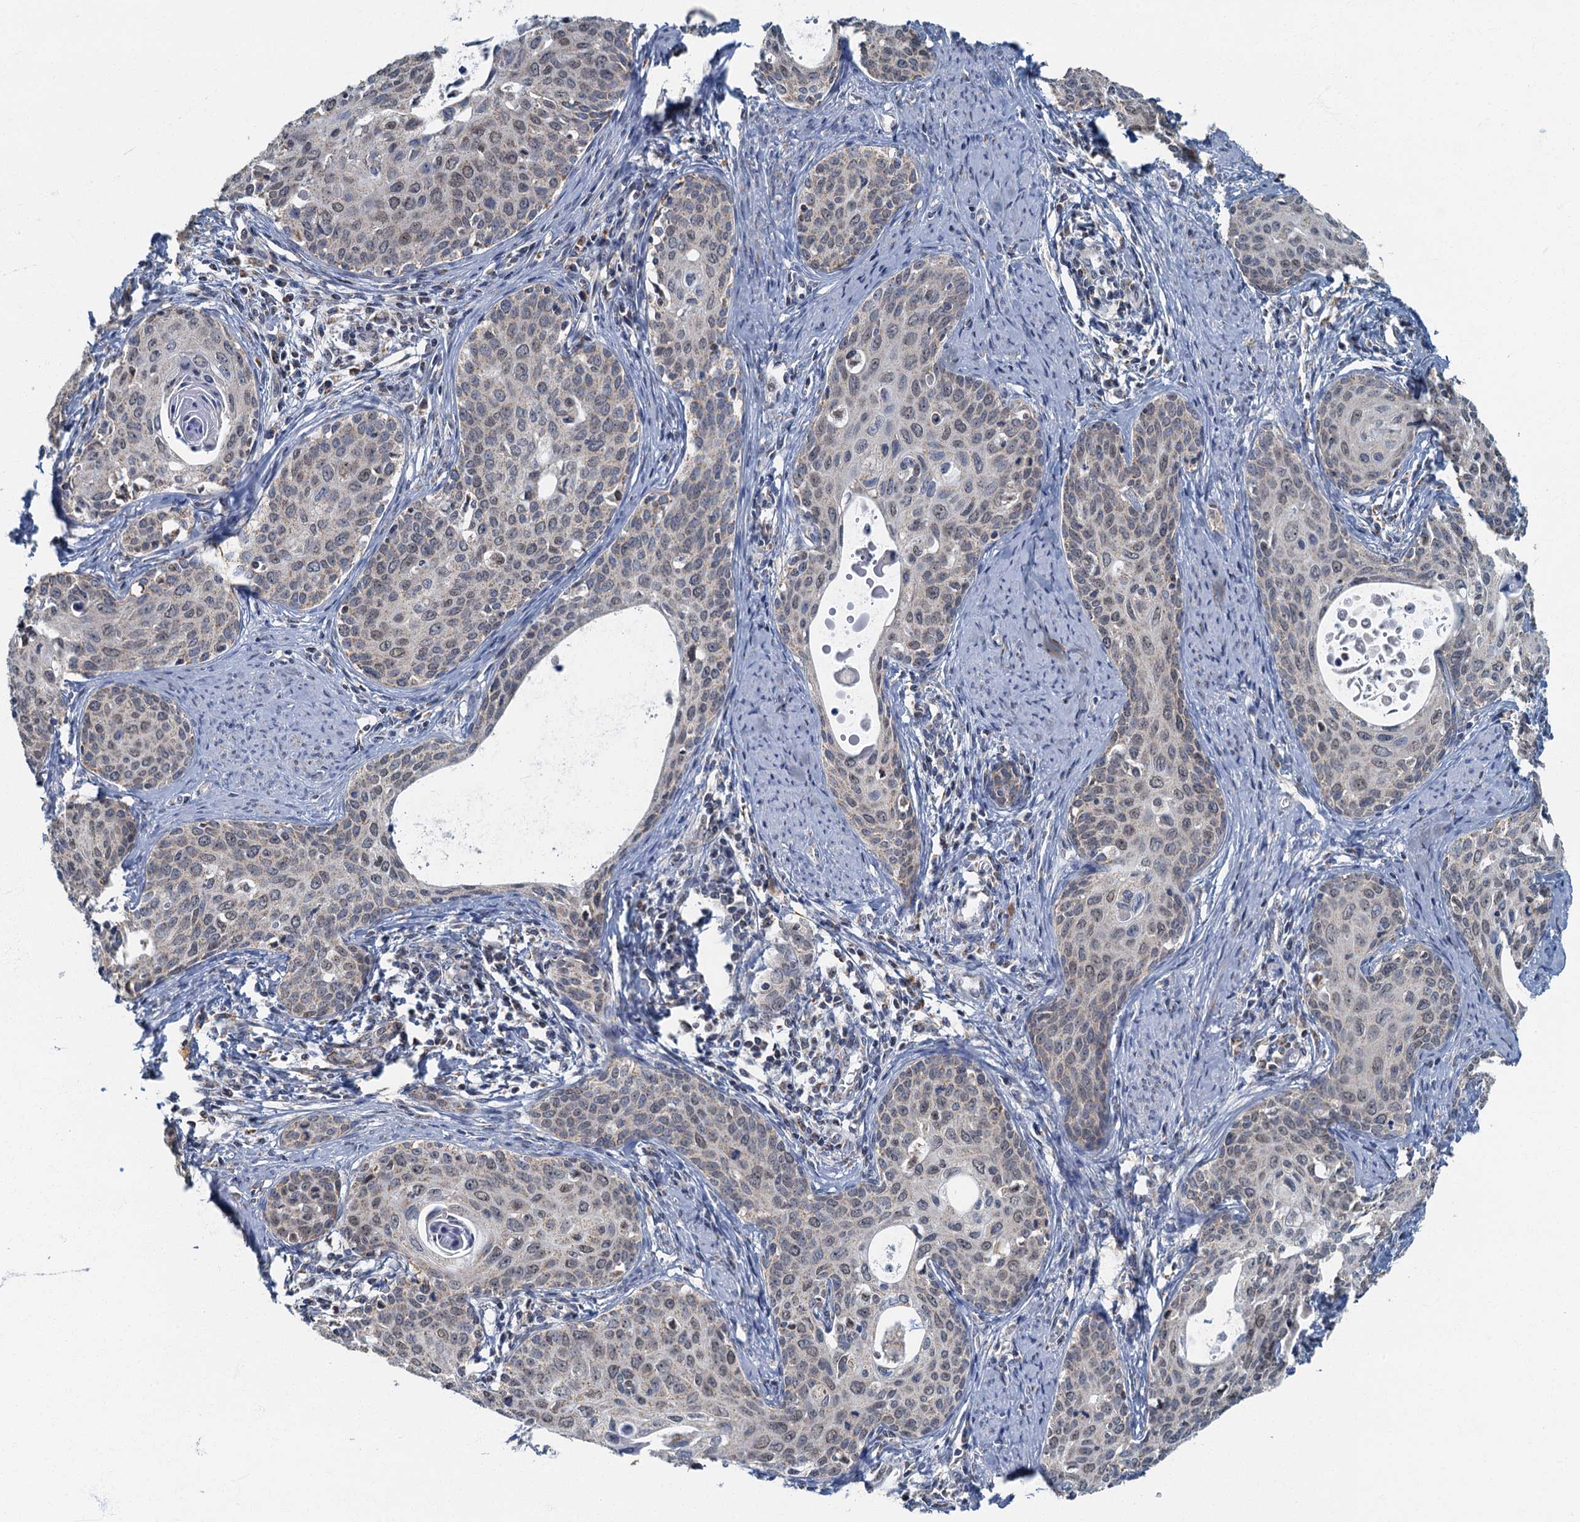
{"staining": {"intensity": "weak", "quantity": "25%-75%", "location": "nuclear"}, "tissue": "cervical cancer", "cell_type": "Tumor cells", "image_type": "cancer", "snomed": [{"axis": "morphology", "description": "Squamous cell carcinoma, NOS"}, {"axis": "topography", "description": "Cervix"}], "caption": "Cervical cancer (squamous cell carcinoma) was stained to show a protein in brown. There is low levels of weak nuclear expression in approximately 25%-75% of tumor cells.", "gene": "RAD9B", "patient": {"sex": "female", "age": 52}}